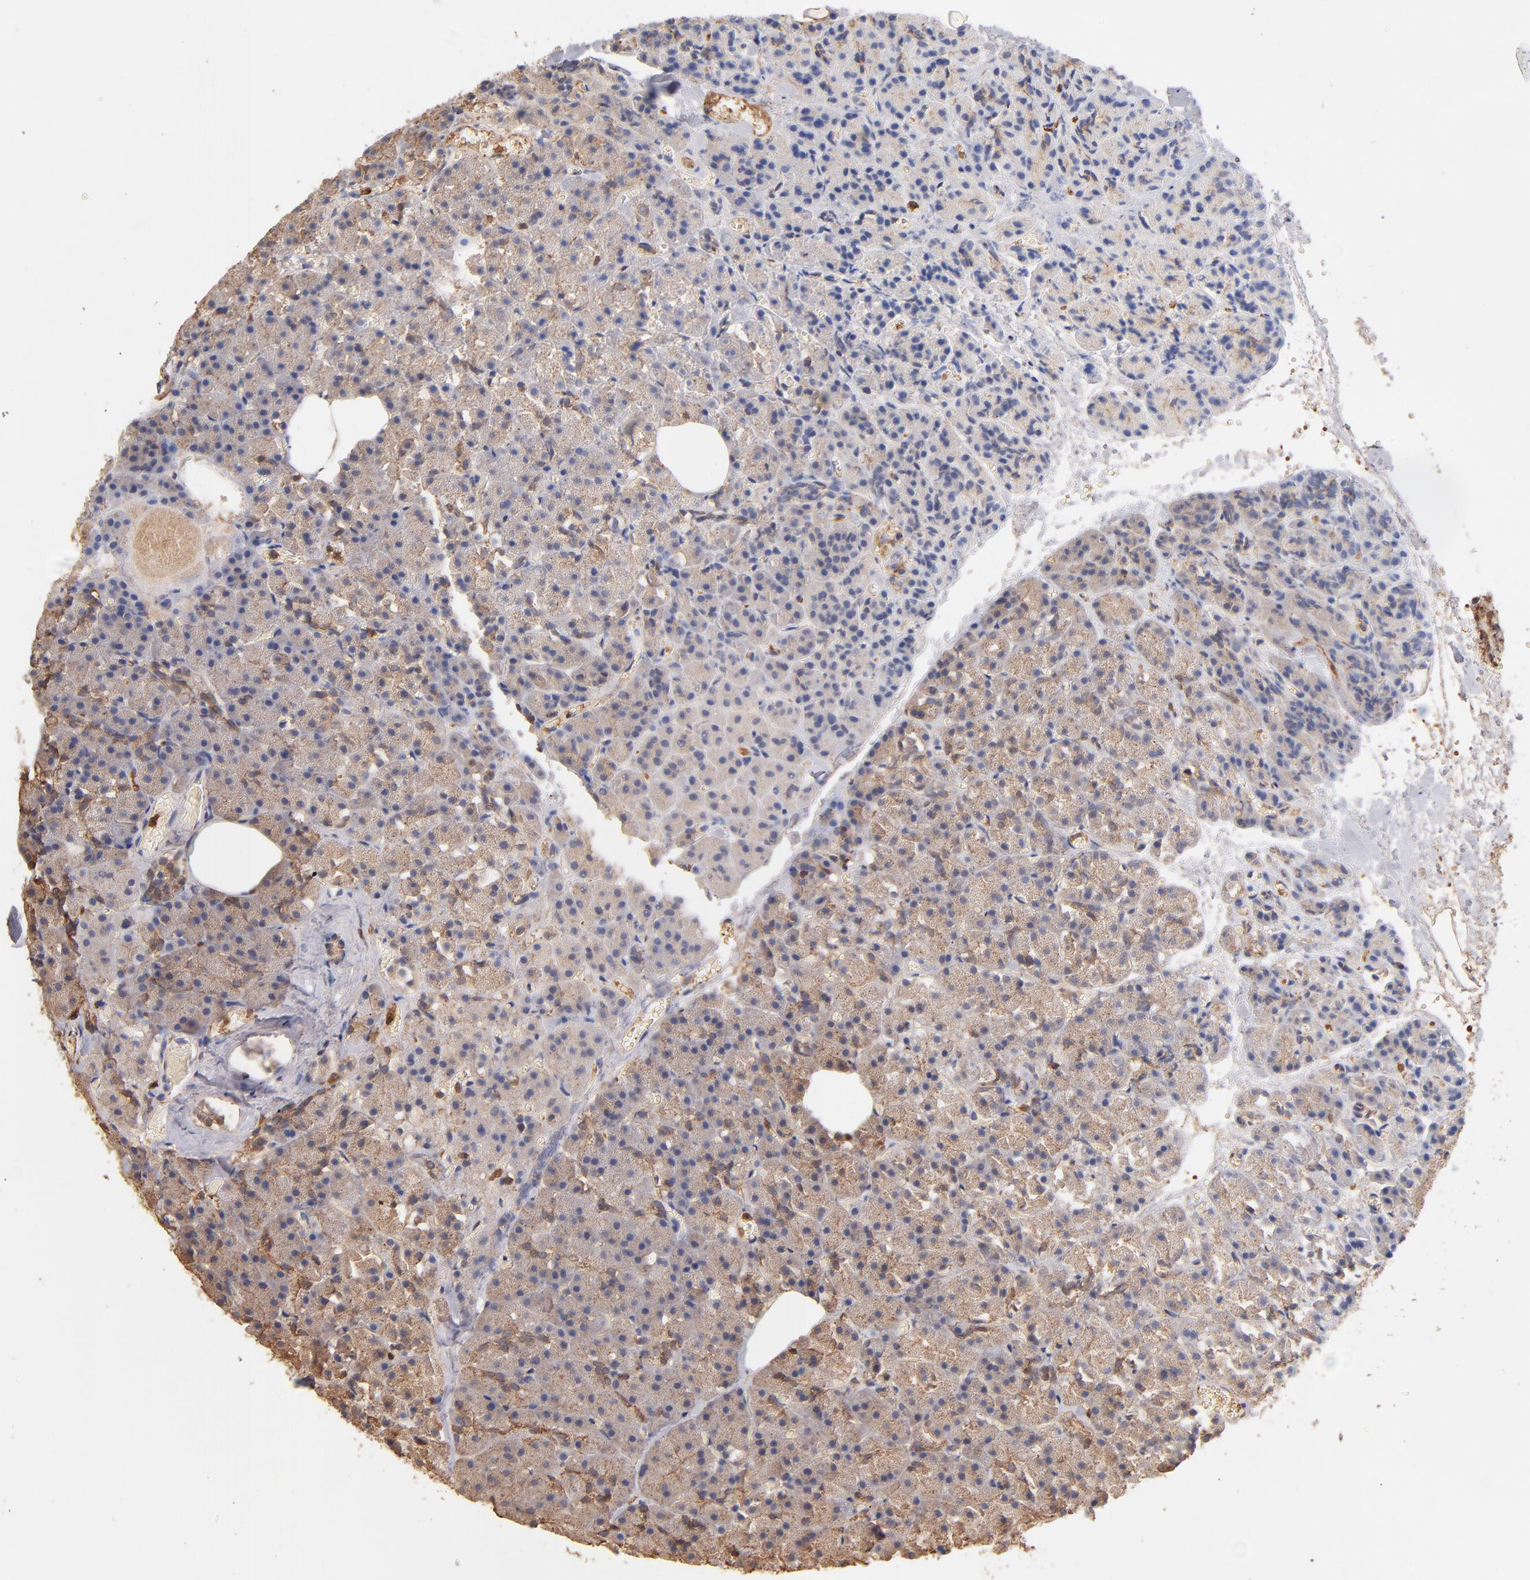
{"staining": {"intensity": "moderate", "quantity": ">75%", "location": "cytoplasmic/membranous"}, "tissue": "carcinoid", "cell_type": "Tumor cells", "image_type": "cancer", "snomed": [{"axis": "morphology", "description": "Normal tissue, NOS"}, {"axis": "morphology", "description": "Carcinoid, malignant, NOS"}, {"axis": "topography", "description": "Pancreas"}], "caption": "Carcinoid (malignant) stained for a protein reveals moderate cytoplasmic/membranous positivity in tumor cells. (brown staining indicates protein expression, while blue staining denotes nuclei).", "gene": "RO60", "patient": {"sex": "female", "age": 35}}